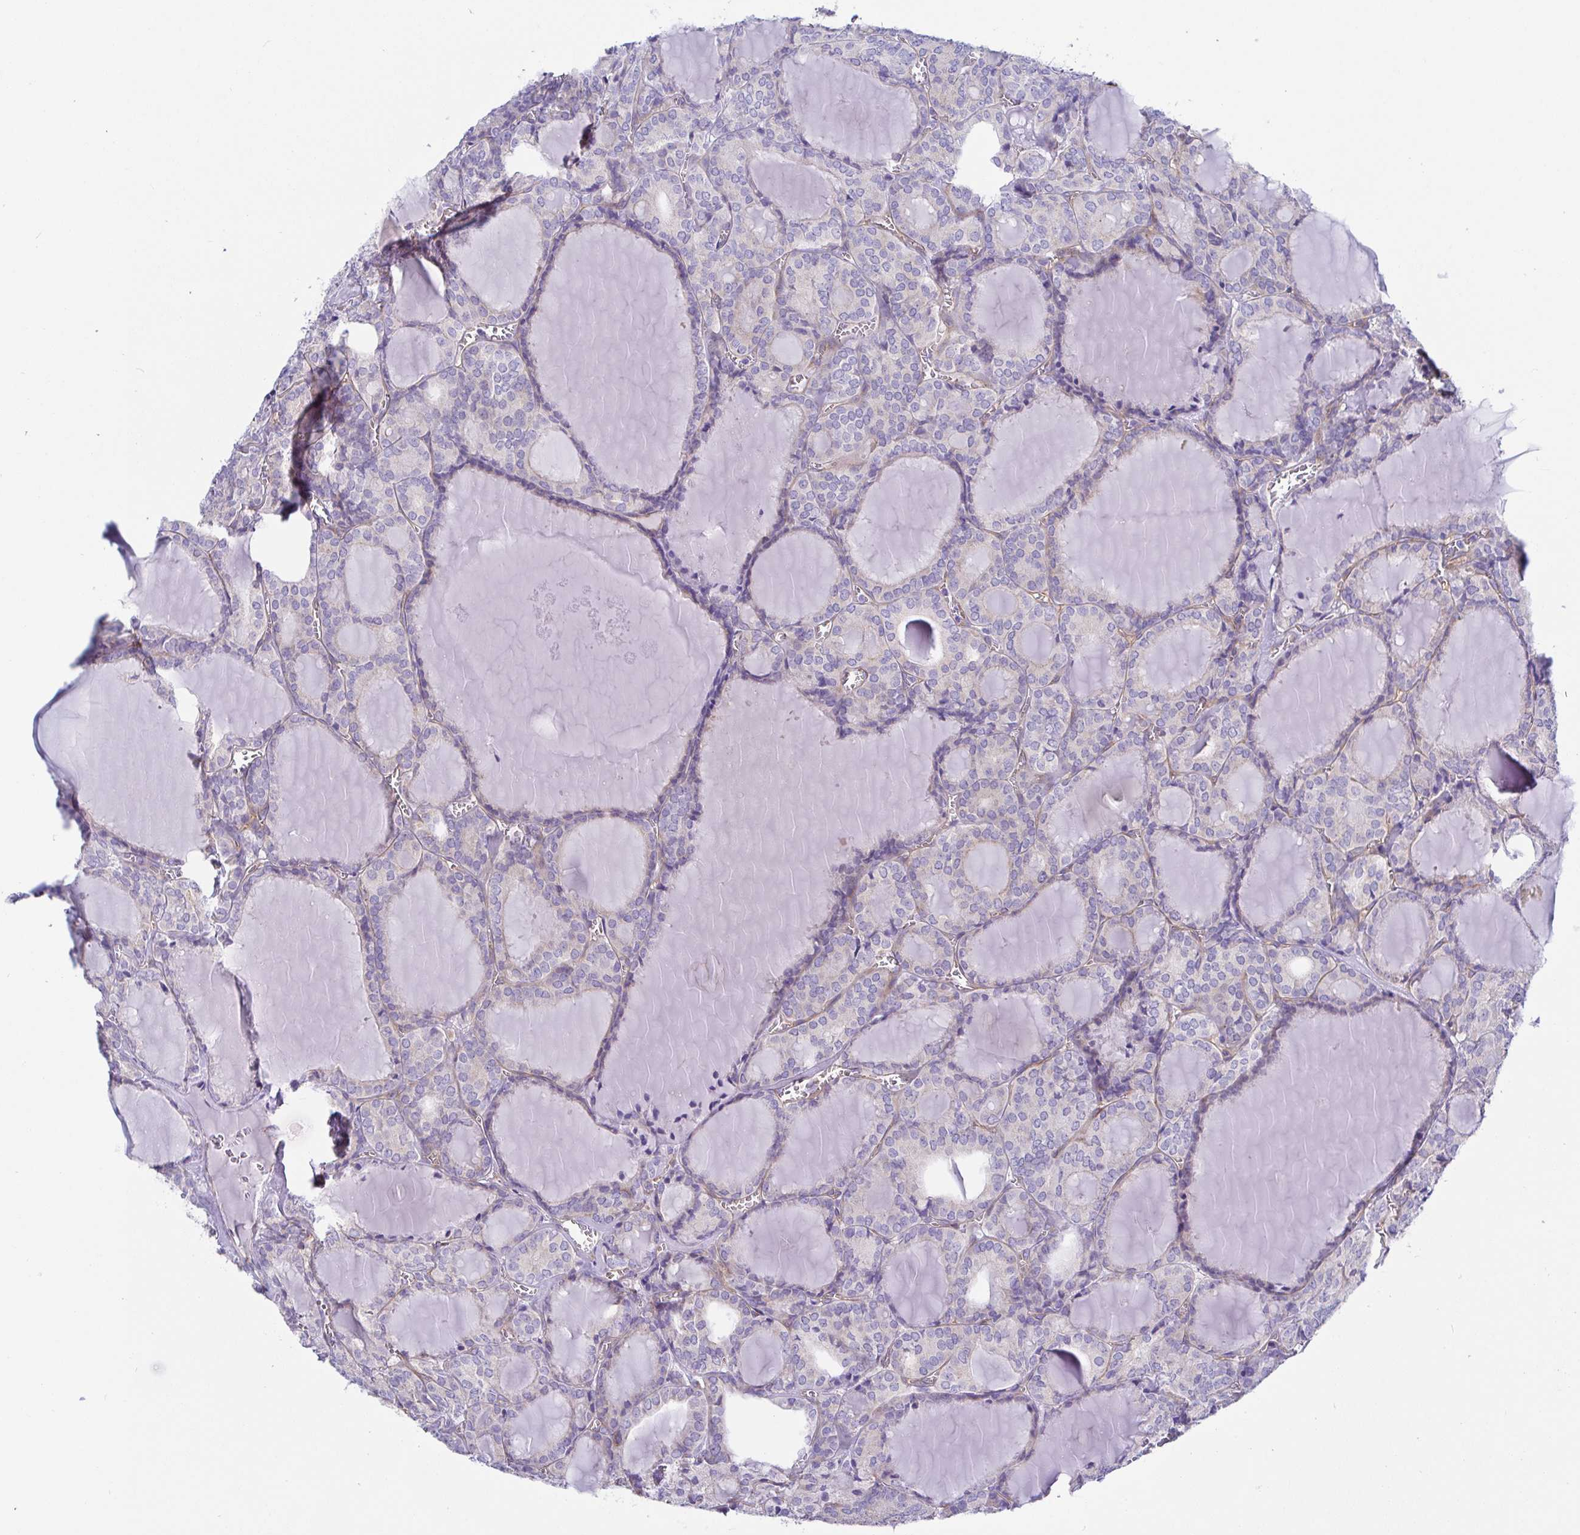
{"staining": {"intensity": "negative", "quantity": "none", "location": "none"}, "tissue": "thyroid cancer", "cell_type": "Tumor cells", "image_type": "cancer", "snomed": [{"axis": "morphology", "description": "Follicular adenoma carcinoma, NOS"}, {"axis": "topography", "description": "Thyroid gland"}], "caption": "A photomicrograph of thyroid cancer (follicular adenoma carcinoma) stained for a protein demonstrates no brown staining in tumor cells.", "gene": "ARL4D", "patient": {"sex": "male", "age": 74}}